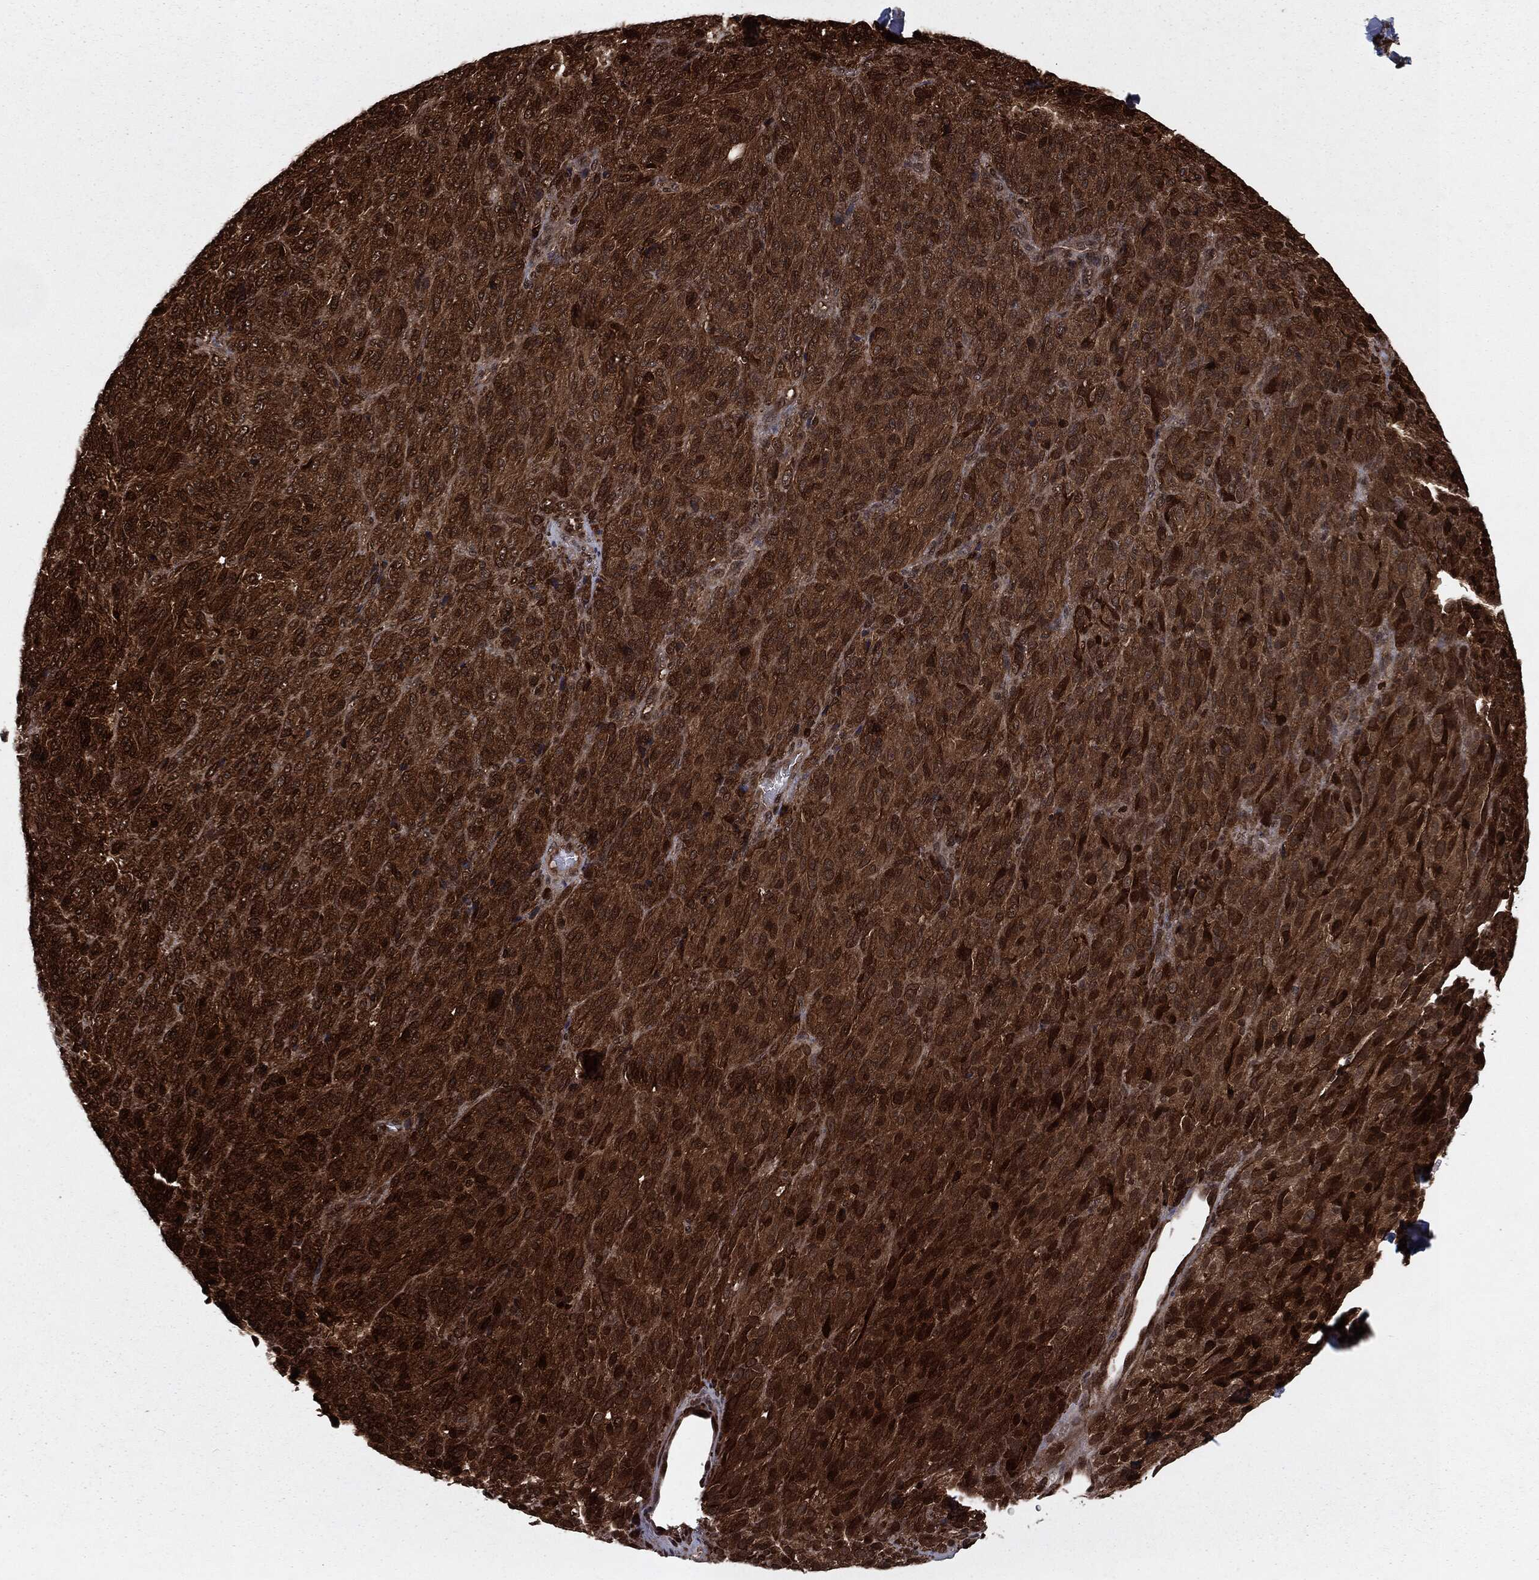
{"staining": {"intensity": "strong", "quantity": ">75%", "location": "cytoplasmic/membranous"}, "tissue": "melanoma", "cell_type": "Tumor cells", "image_type": "cancer", "snomed": [{"axis": "morphology", "description": "Malignant melanoma, Metastatic site"}, {"axis": "topography", "description": "Brain"}], "caption": "Tumor cells exhibit strong cytoplasmic/membranous positivity in approximately >75% of cells in malignant melanoma (metastatic site).", "gene": "RANBP9", "patient": {"sex": "female", "age": 56}}